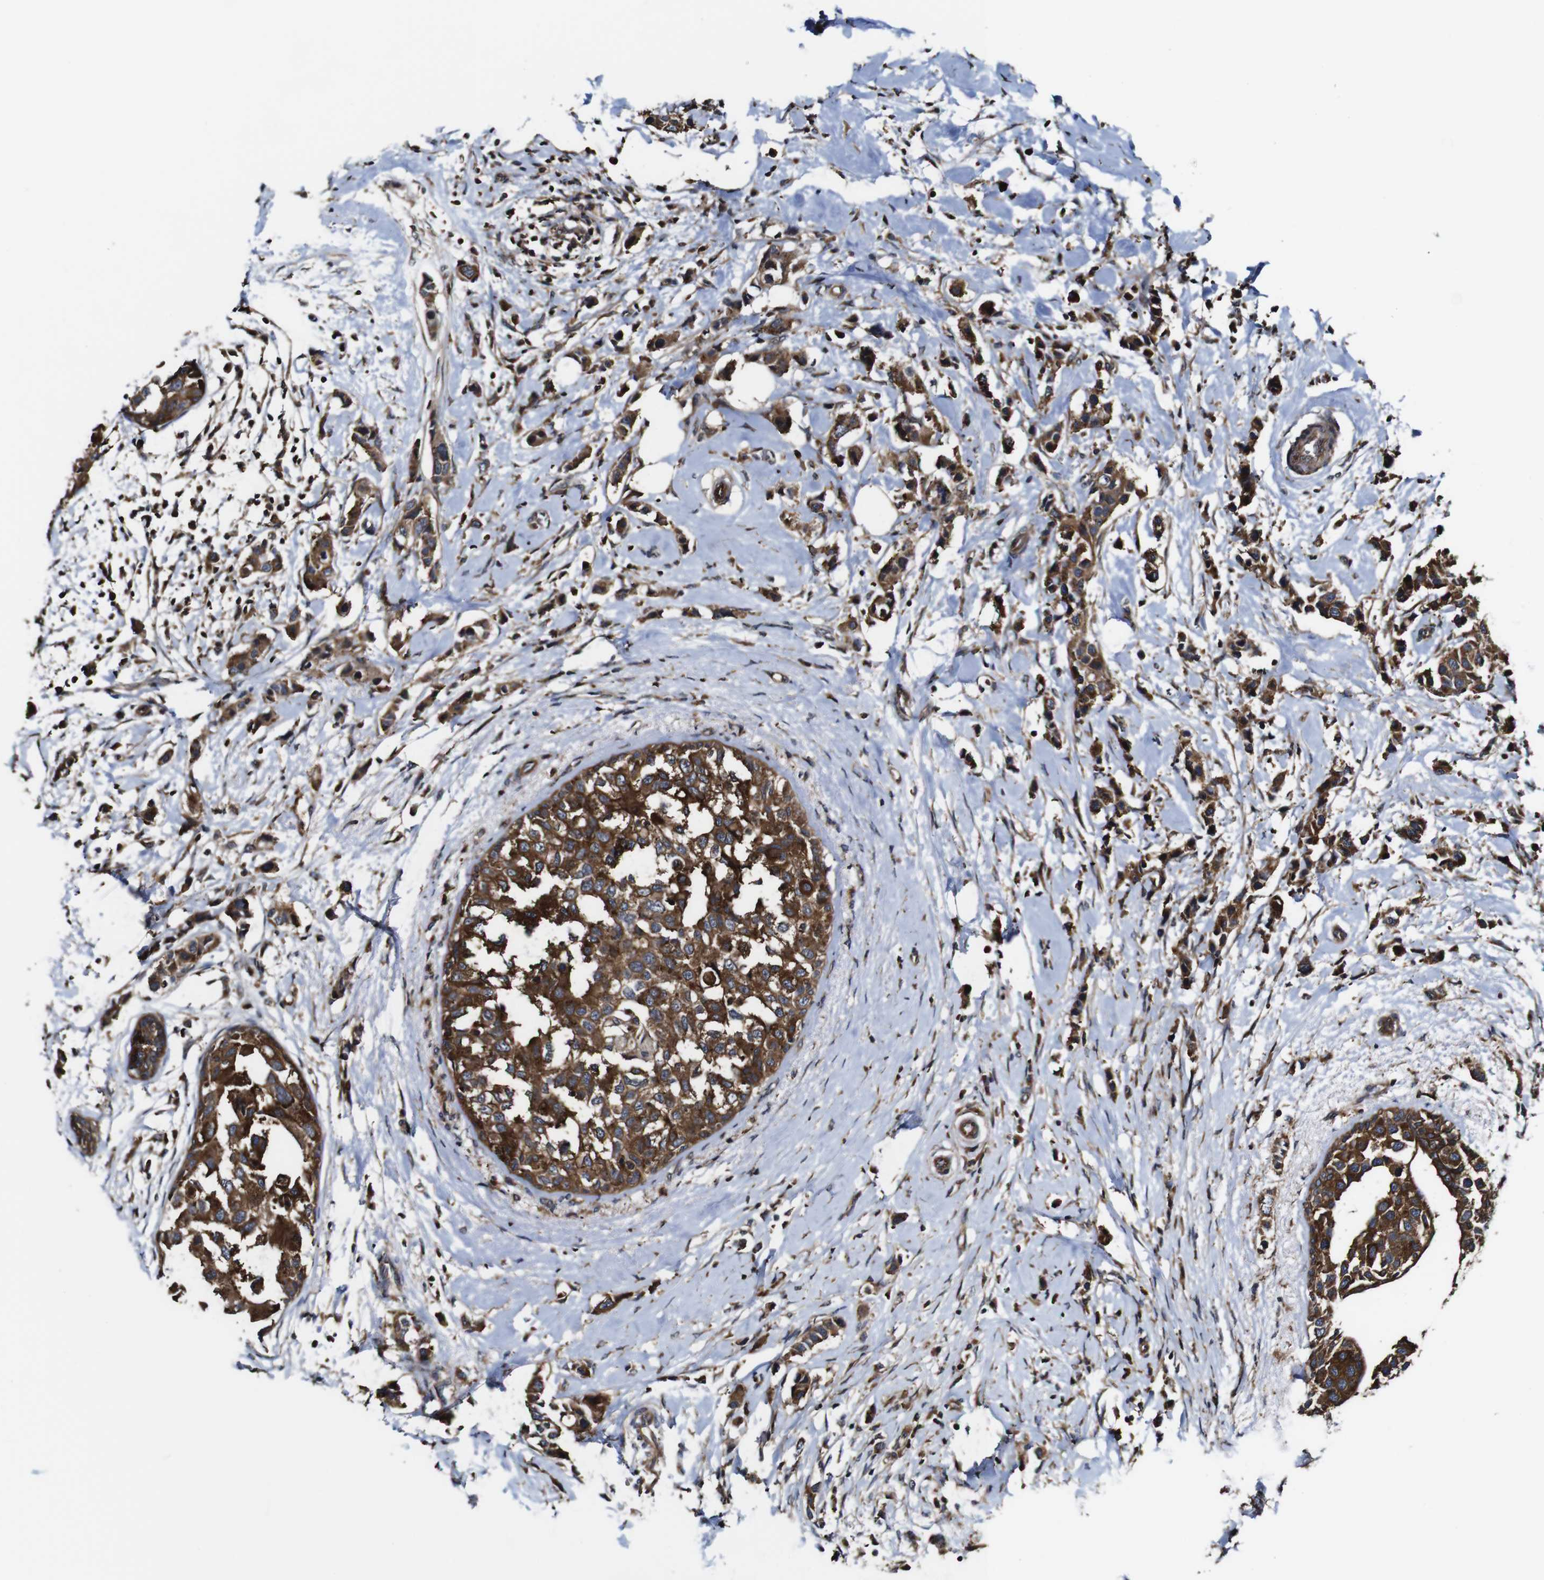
{"staining": {"intensity": "strong", "quantity": ">75%", "location": "cytoplasmic/membranous"}, "tissue": "breast cancer", "cell_type": "Tumor cells", "image_type": "cancer", "snomed": [{"axis": "morphology", "description": "Normal tissue, NOS"}, {"axis": "morphology", "description": "Duct carcinoma"}, {"axis": "topography", "description": "Breast"}], "caption": "A brown stain highlights strong cytoplasmic/membranous positivity of a protein in human breast intraductal carcinoma tumor cells. The staining is performed using DAB (3,3'-diaminobenzidine) brown chromogen to label protein expression. The nuclei are counter-stained blue using hematoxylin.", "gene": "TNIK", "patient": {"sex": "female", "age": 50}}